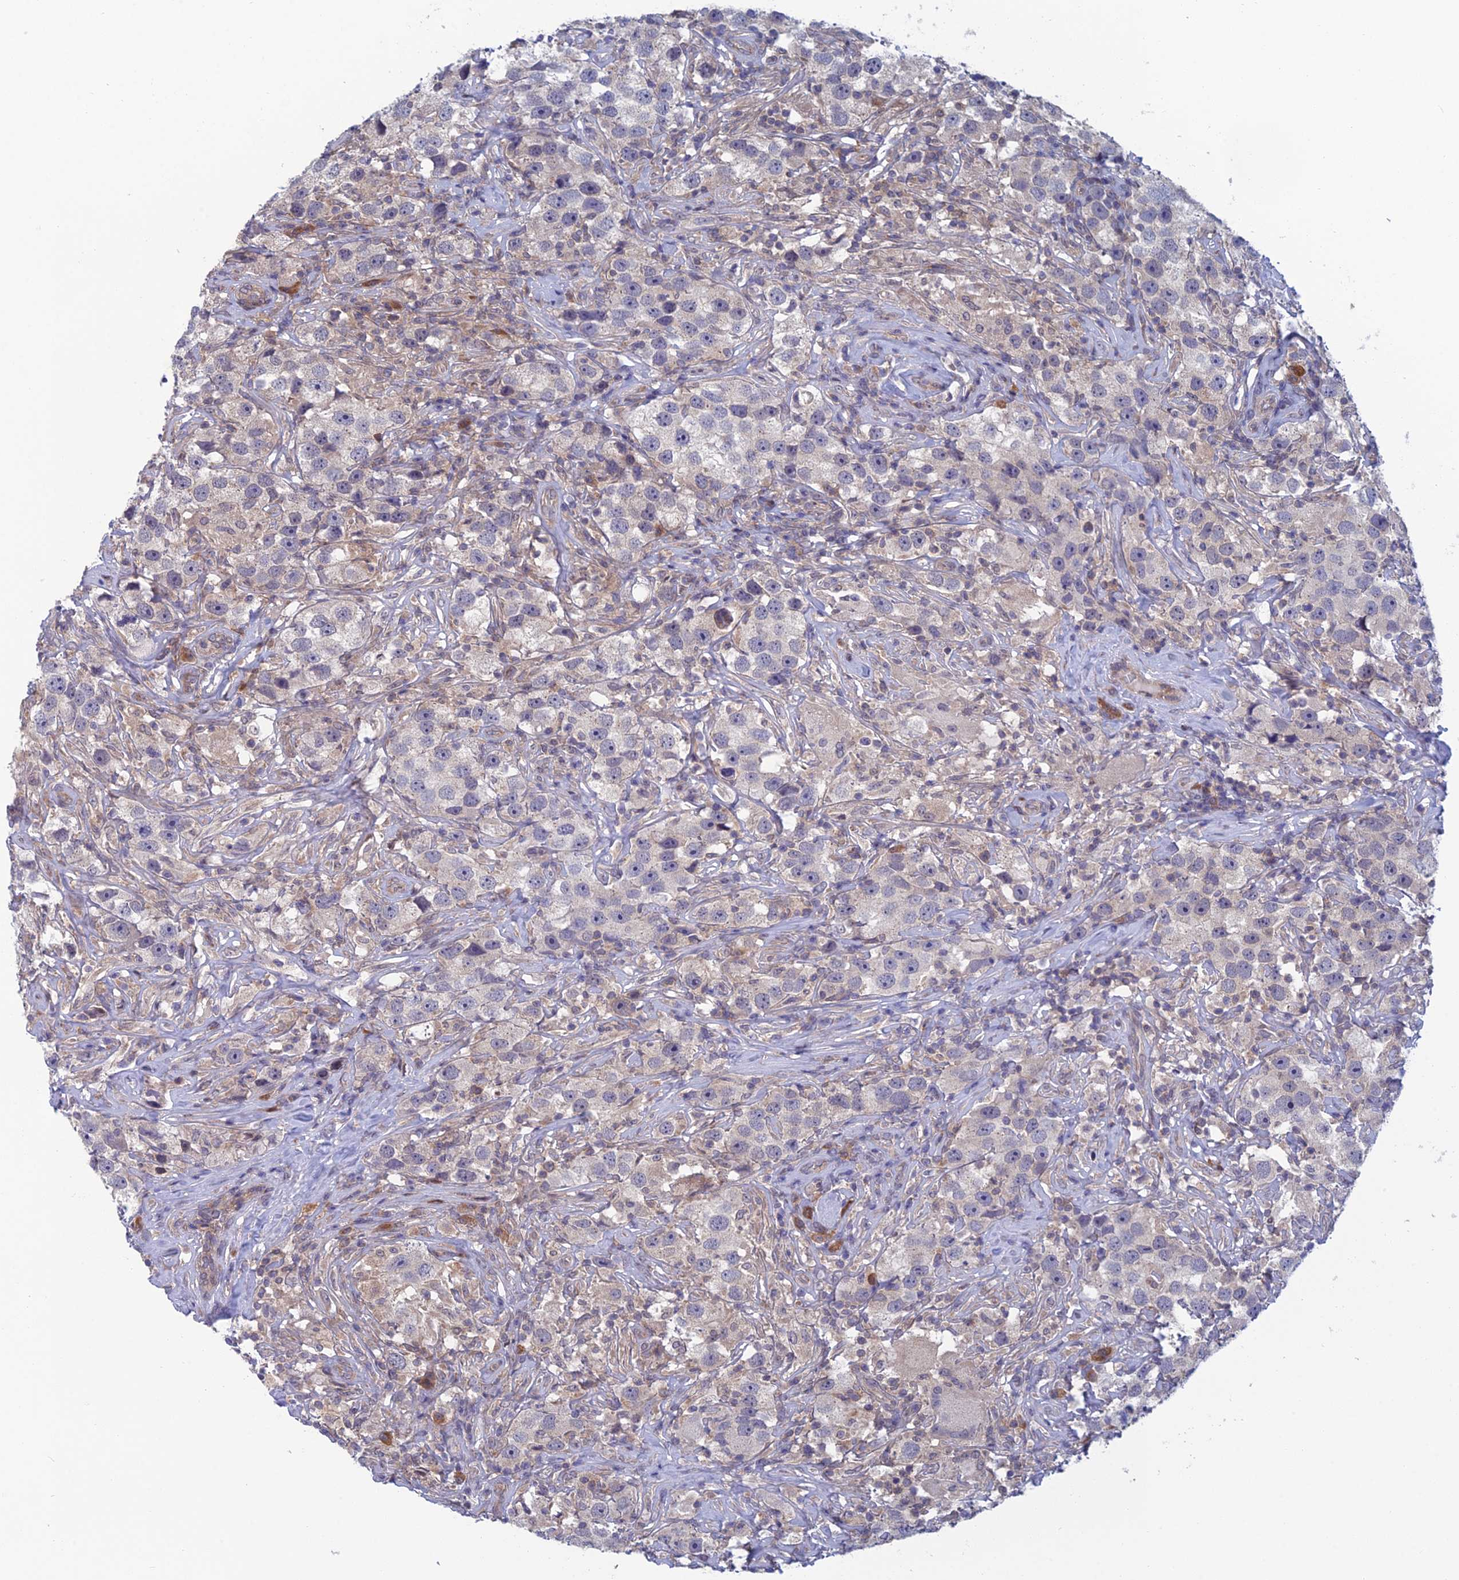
{"staining": {"intensity": "negative", "quantity": "none", "location": "none"}, "tissue": "testis cancer", "cell_type": "Tumor cells", "image_type": "cancer", "snomed": [{"axis": "morphology", "description": "Seminoma, NOS"}, {"axis": "topography", "description": "Testis"}], "caption": "Testis cancer (seminoma) was stained to show a protein in brown. There is no significant expression in tumor cells. Nuclei are stained in blue.", "gene": "SRA1", "patient": {"sex": "male", "age": 49}}